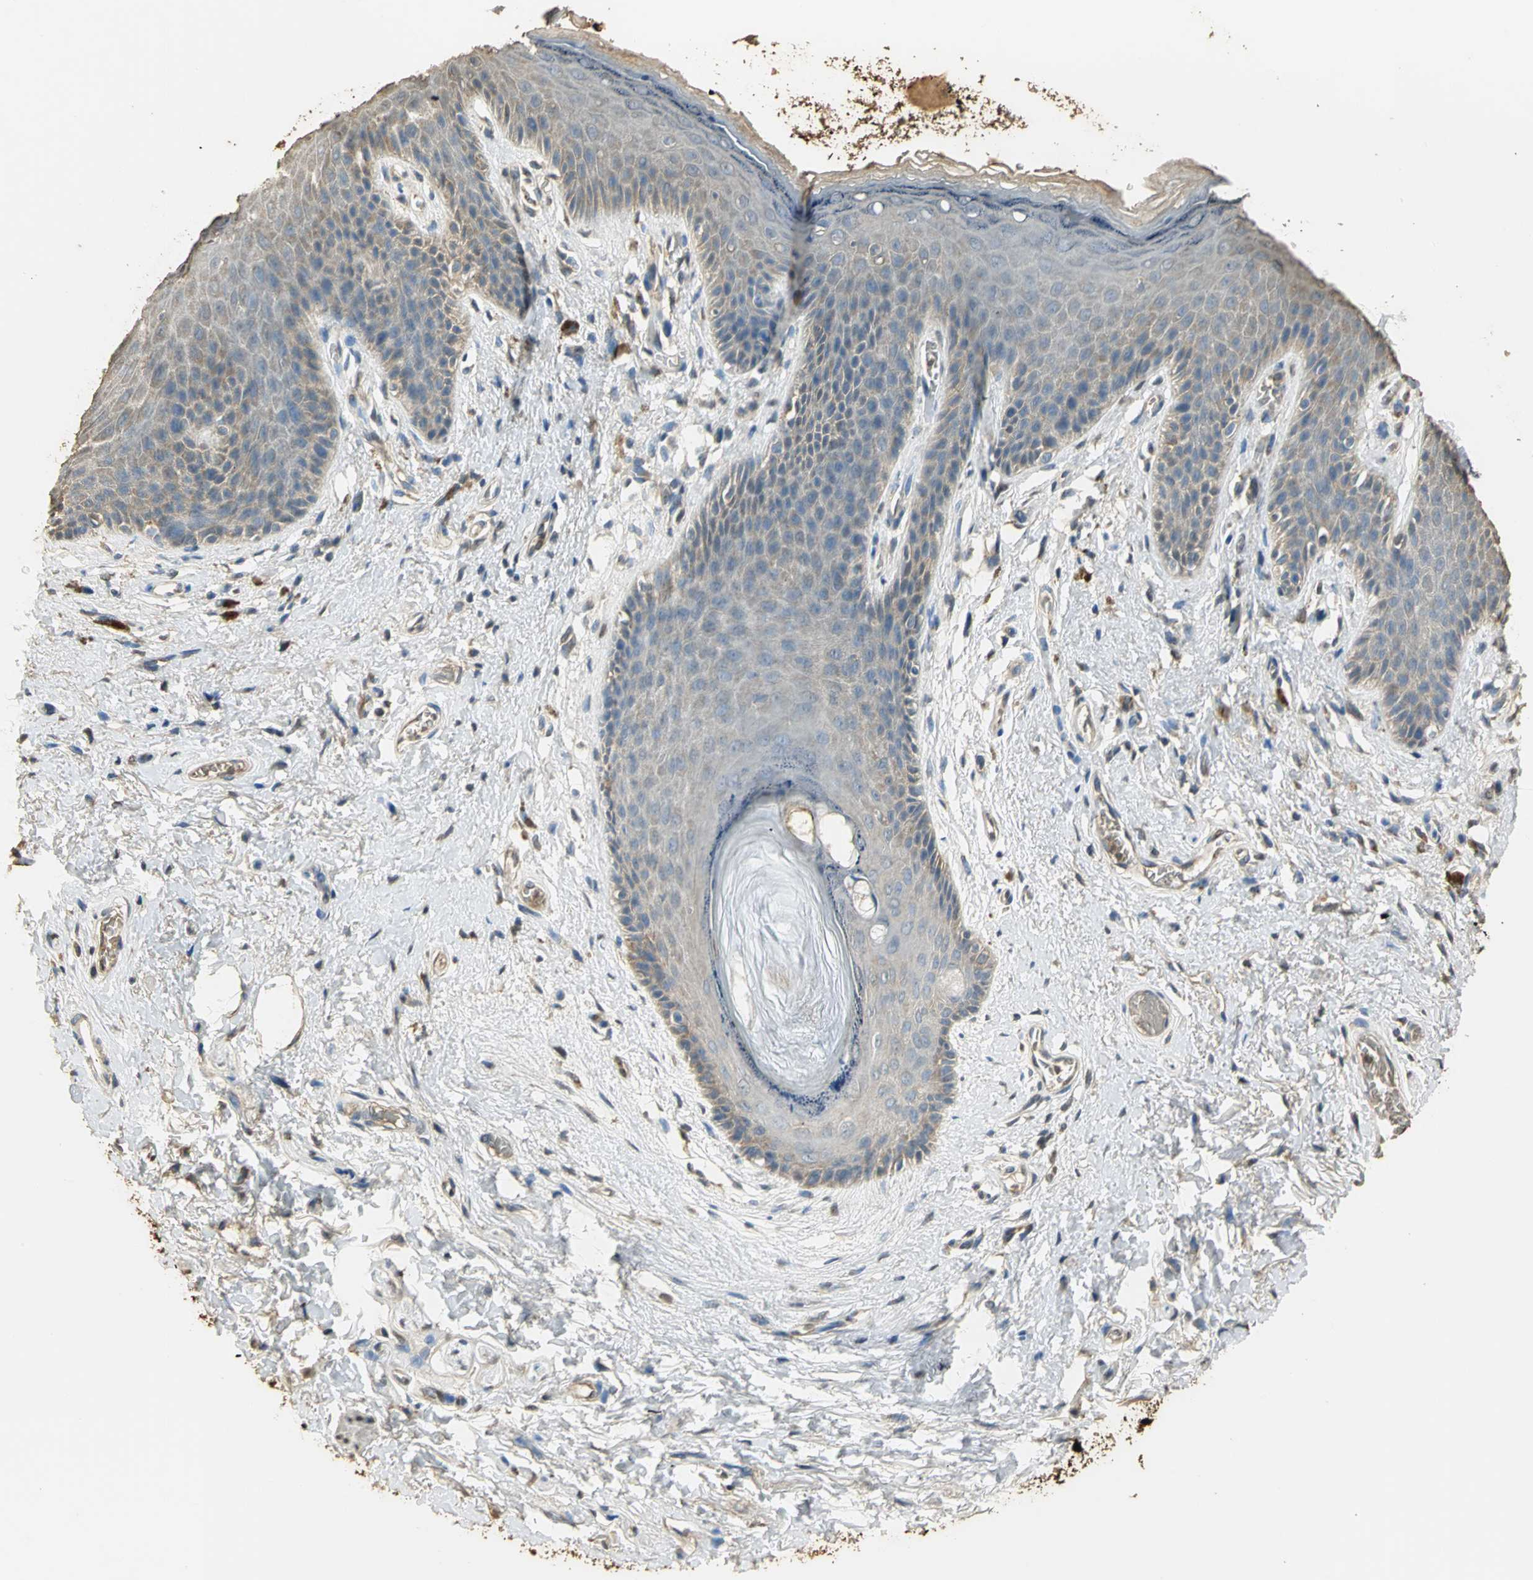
{"staining": {"intensity": "weak", "quantity": "<25%", "location": "cytoplasmic/membranous"}, "tissue": "skin", "cell_type": "Epidermal cells", "image_type": "normal", "snomed": [{"axis": "morphology", "description": "Normal tissue, NOS"}, {"axis": "topography", "description": "Anal"}], "caption": "High power microscopy image of an IHC micrograph of benign skin, revealing no significant expression in epidermal cells.", "gene": "GAPDH", "patient": {"sex": "female", "age": 46}}